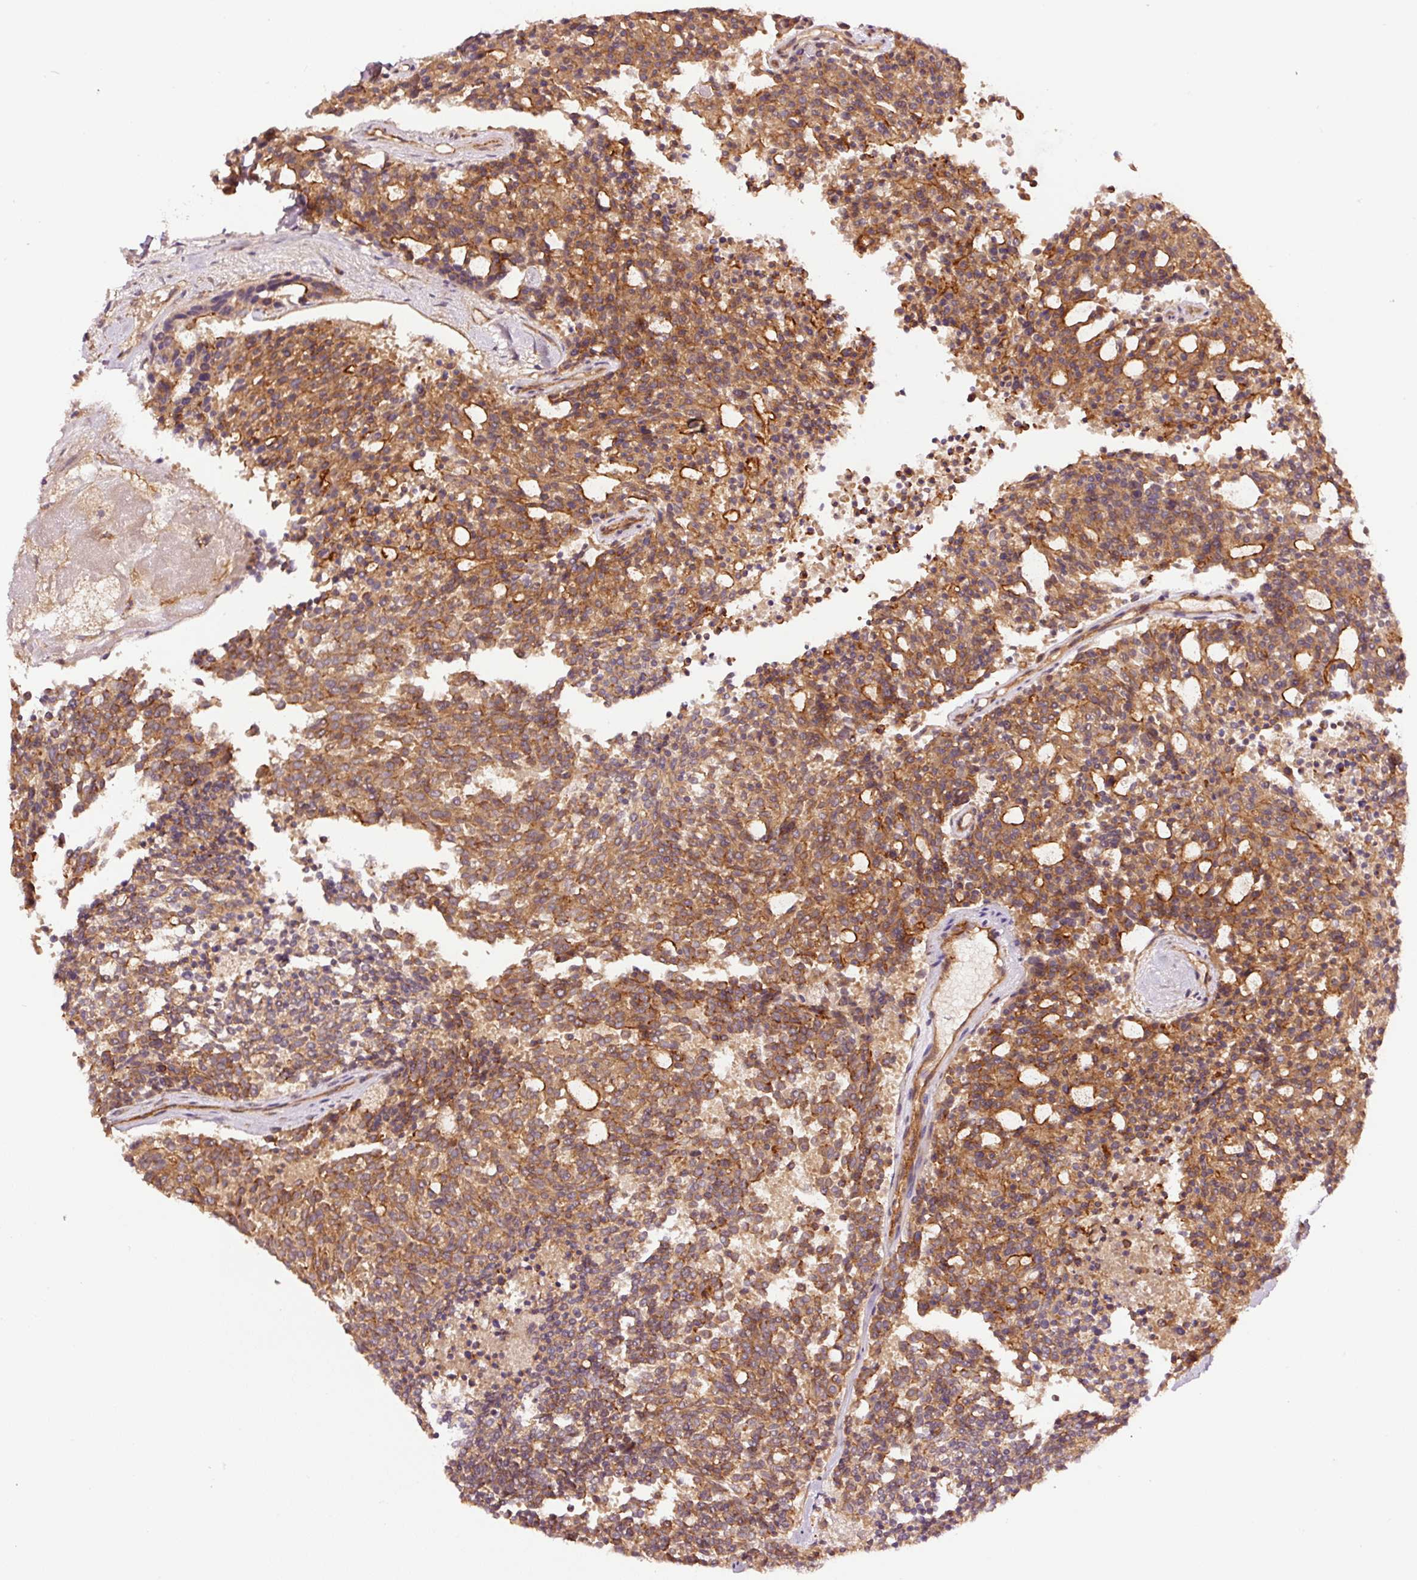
{"staining": {"intensity": "moderate", "quantity": ">75%", "location": "cytoplasmic/membranous"}, "tissue": "carcinoid", "cell_type": "Tumor cells", "image_type": "cancer", "snomed": [{"axis": "morphology", "description": "Carcinoid, malignant, NOS"}, {"axis": "topography", "description": "Pancreas"}], "caption": "DAB (3,3'-diaminobenzidine) immunohistochemical staining of carcinoid shows moderate cytoplasmic/membranous protein expression in approximately >75% of tumor cells.", "gene": "METAP1", "patient": {"sex": "female", "age": 54}}